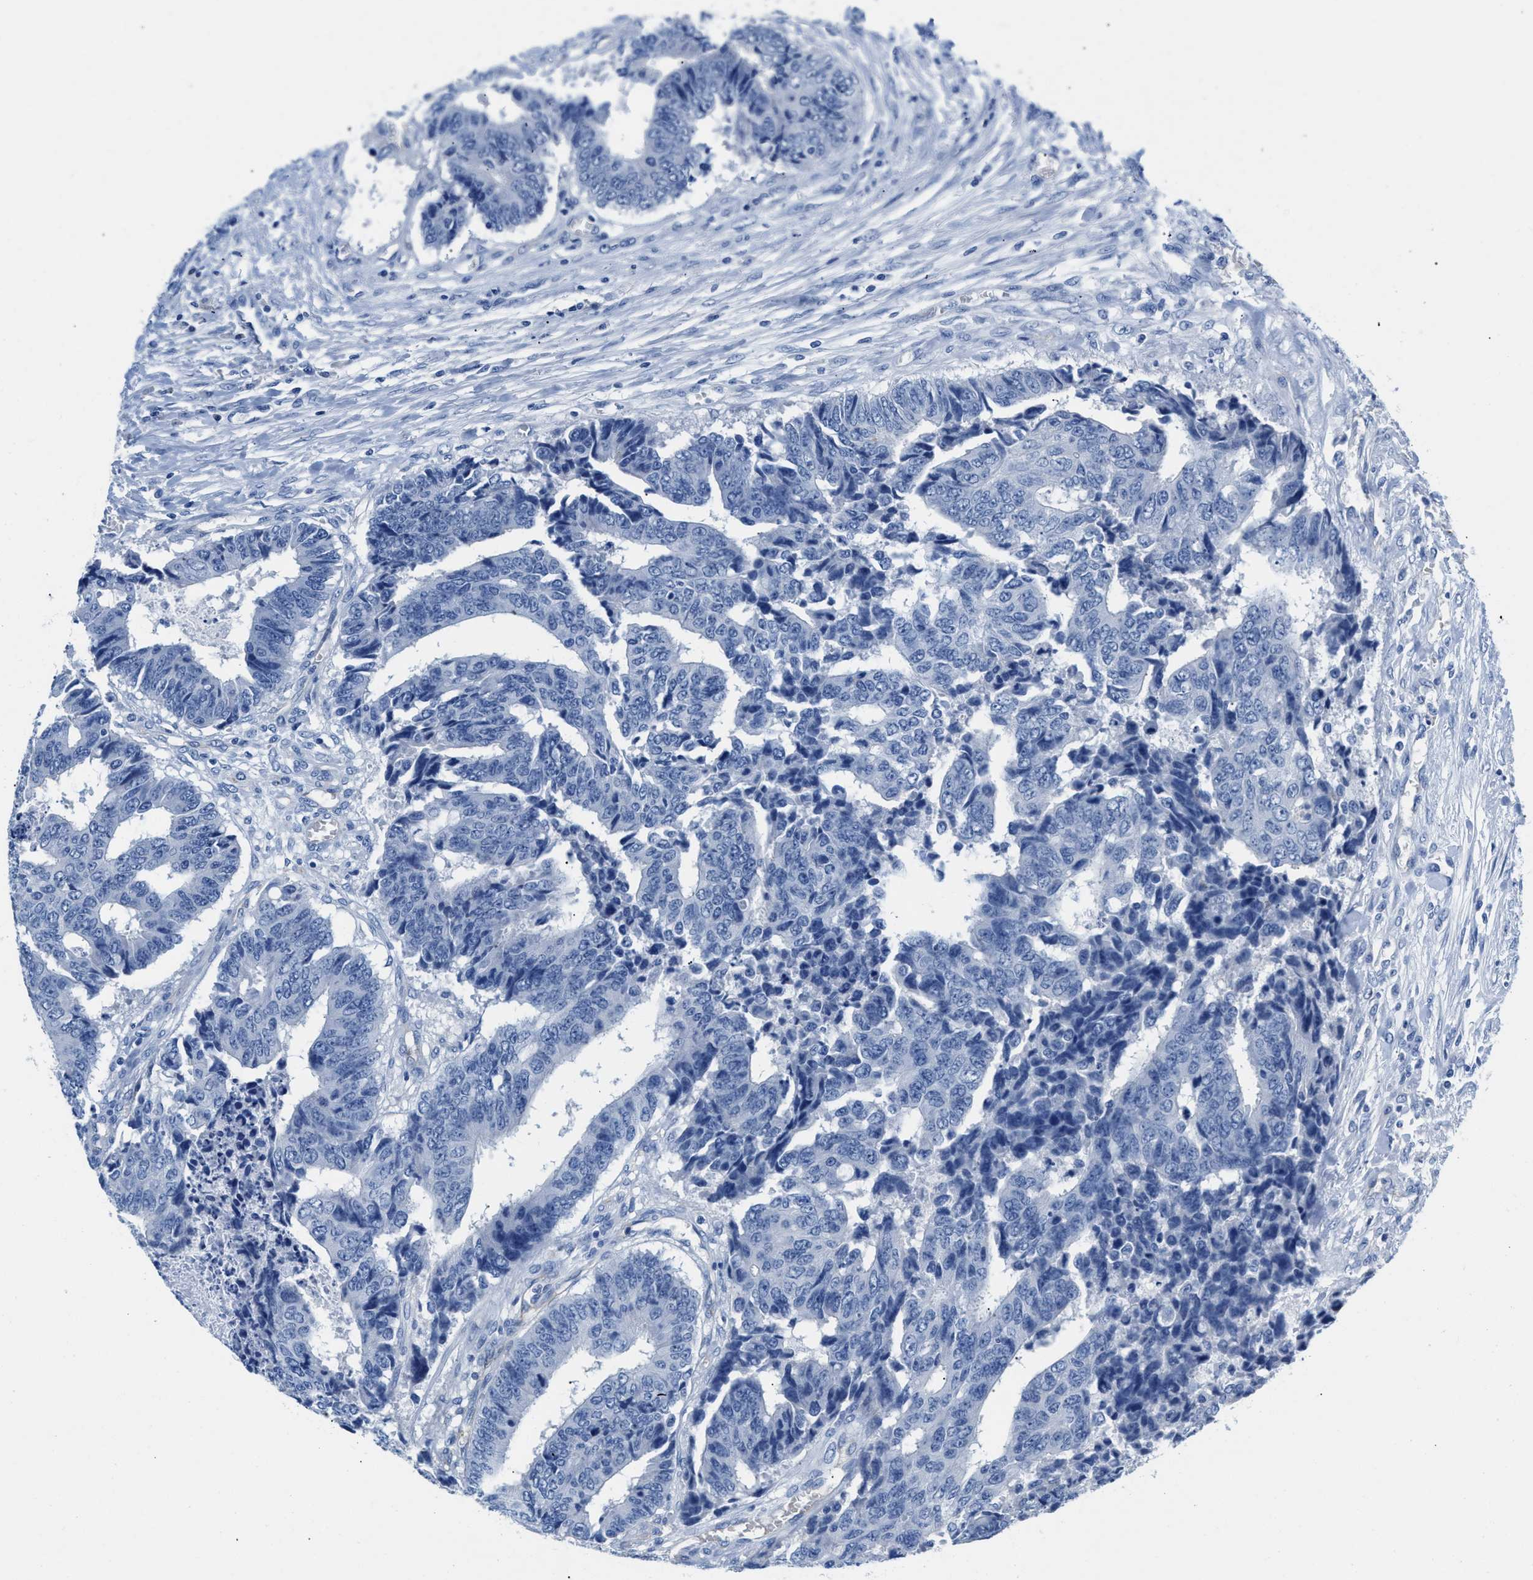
{"staining": {"intensity": "negative", "quantity": "none", "location": "none"}, "tissue": "colorectal cancer", "cell_type": "Tumor cells", "image_type": "cancer", "snomed": [{"axis": "morphology", "description": "Adenocarcinoma, NOS"}, {"axis": "topography", "description": "Rectum"}], "caption": "Immunohistochemical staining of human colorectal cancer demonstrates no significant expression in tumor cells.", "gene": "SLFN13", "patient": {"sex": "male", "age": 84}}